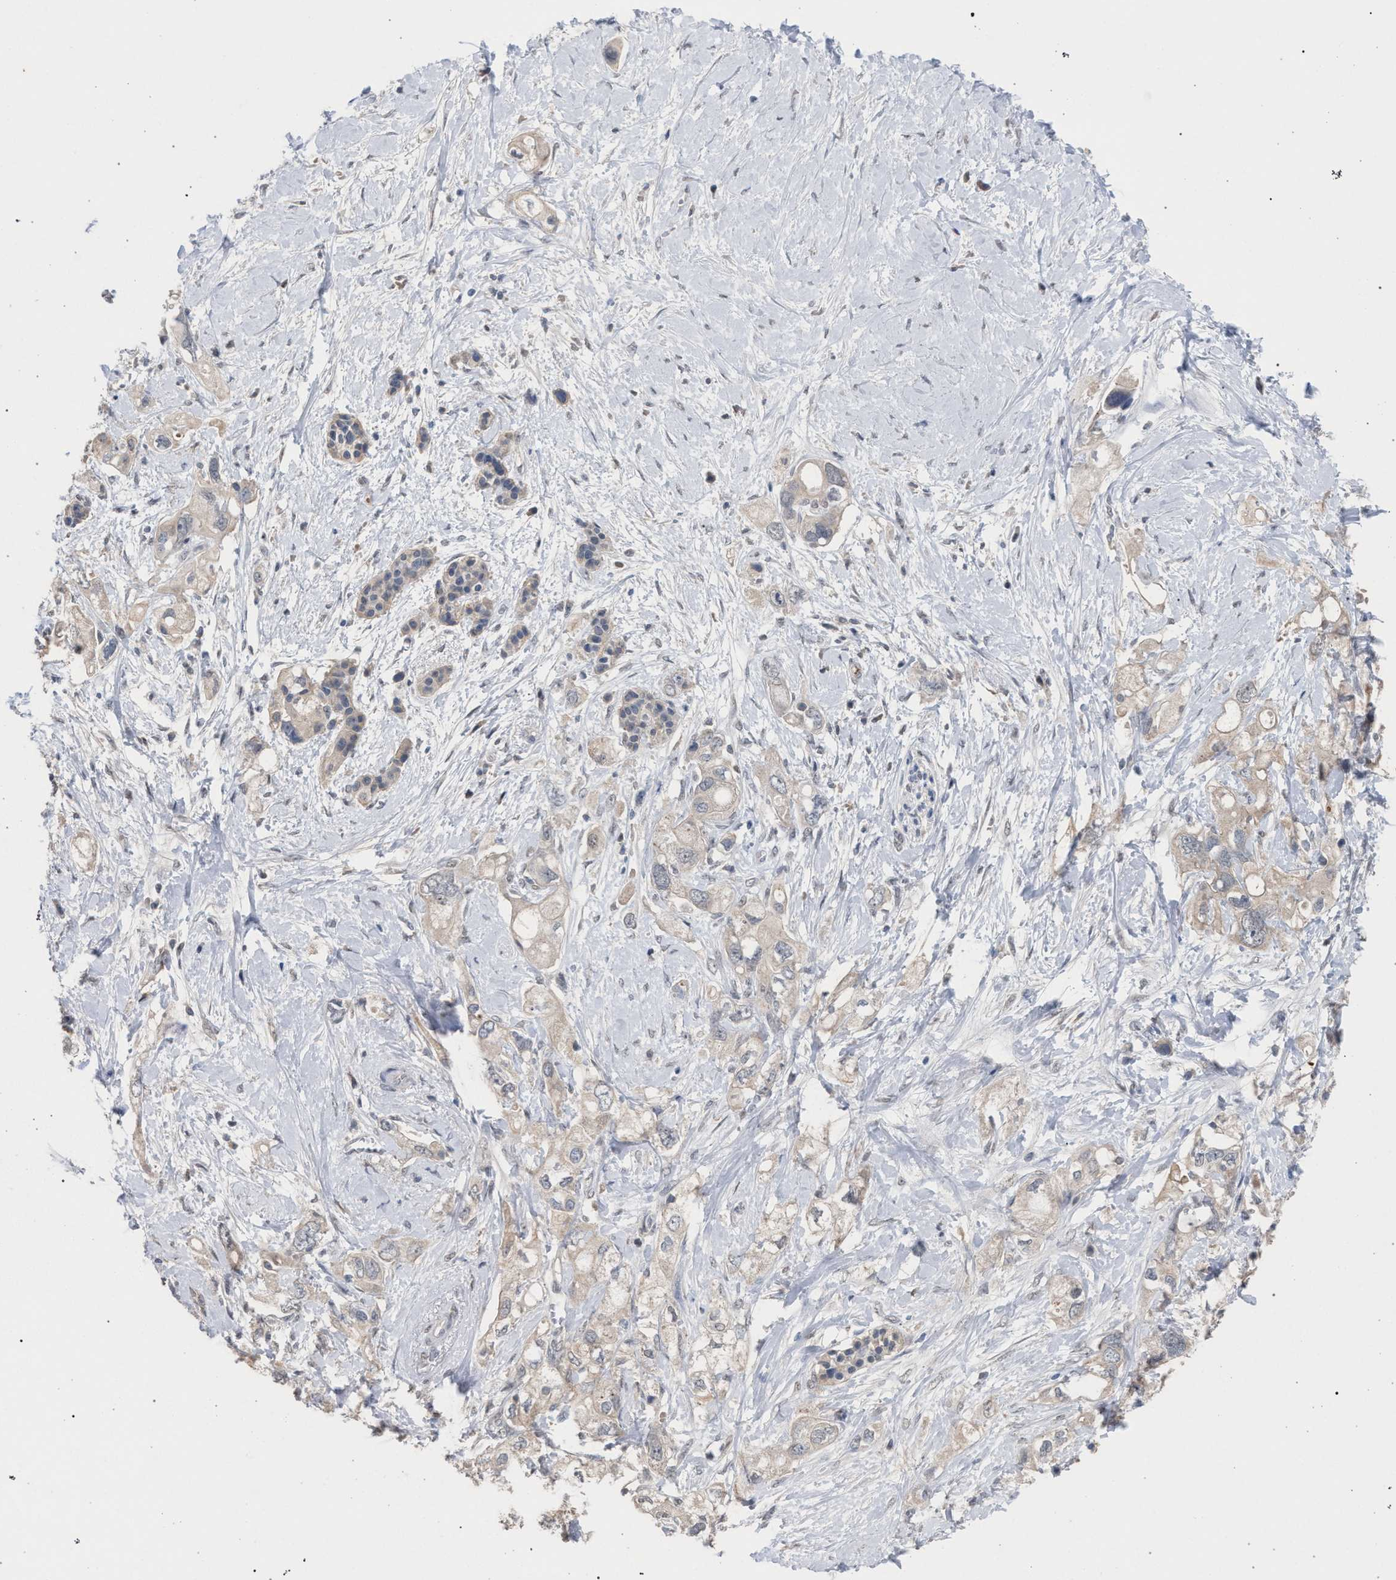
{"staining": {"intensity": "weak", "quantity": "<25%", "location": "cytoplasmic/membranous"}, "tissue": "pancreatic cancer", "cell_type": "Tumor cells", "image_type": "cancer", "snomed": [{"axis": "morphology", "description": "Adenocarcinoma, NOS"}, {"axis": "topography", "description": "Pancreas"}], "caption": "The photomicrograph exhibits no significant positivity in tumor cells of pancreatic cancer.", "gene": "TECPR1", "patient": {"sex": "female", "age": 56}}